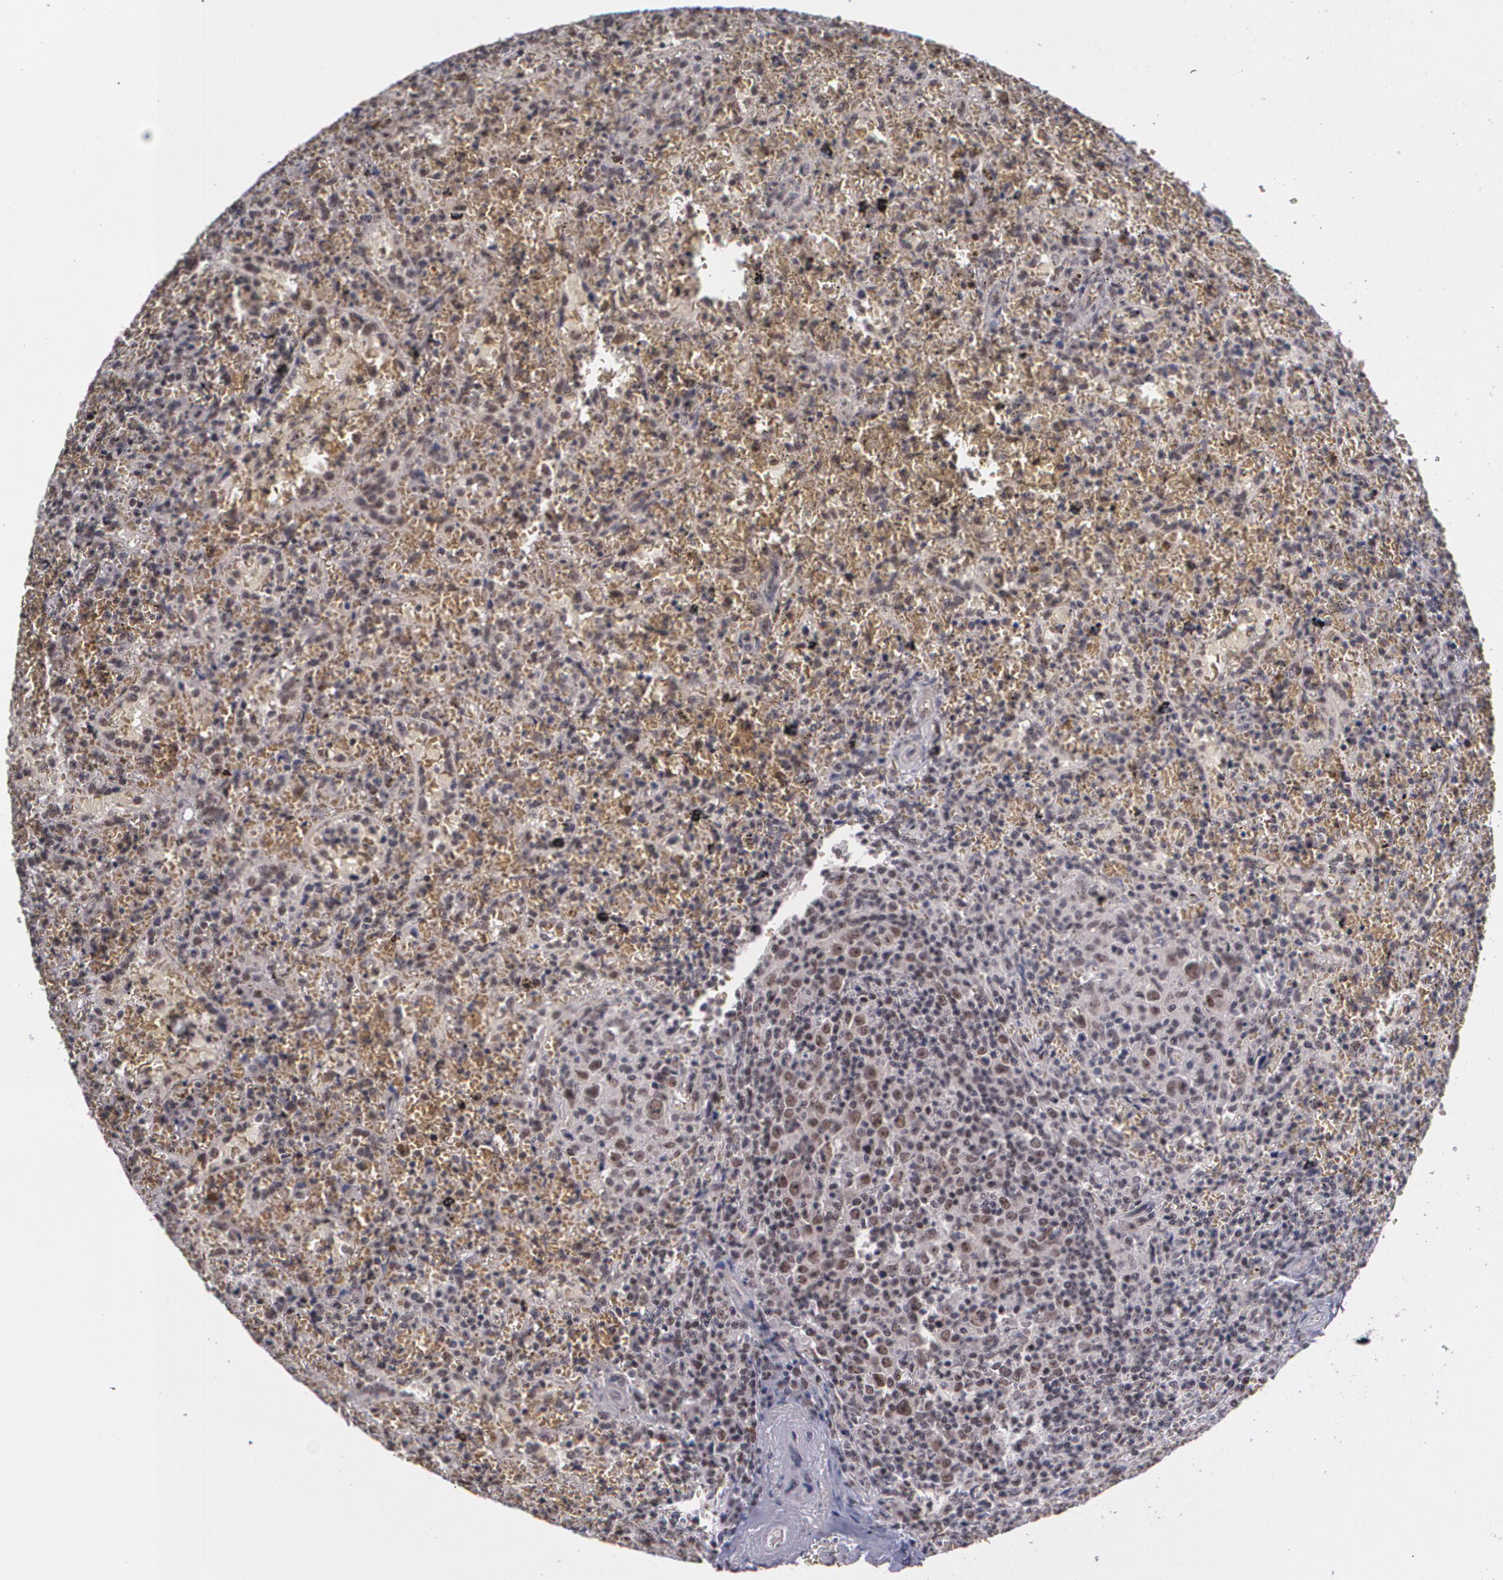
{"staining": {"intensity": "weak", "quantity": "25%-75%", "location": "cytoplasmic/membranous,nuclear"}, "tissue": "lymphoma", "cell_type": "Tumor cells", "image_type": "cancer", "snomed": [{"axis": "morphology", "description": "Malignant lymphoma, non-Hodgkin's type, High grade"}, {"axis": "topography", "description": "Spleen"}, {"axis": "topography", "description": "Lymph node"}], "caption": "Malignant lymphoma, non-Hodgkin's type (high-grade) stained for a protein displays weak cytoplasmic/membranous and nuclear positivity in tumor cells.", "gene": "C6orf15", "patient": {"sex": "female", "age": 70}}